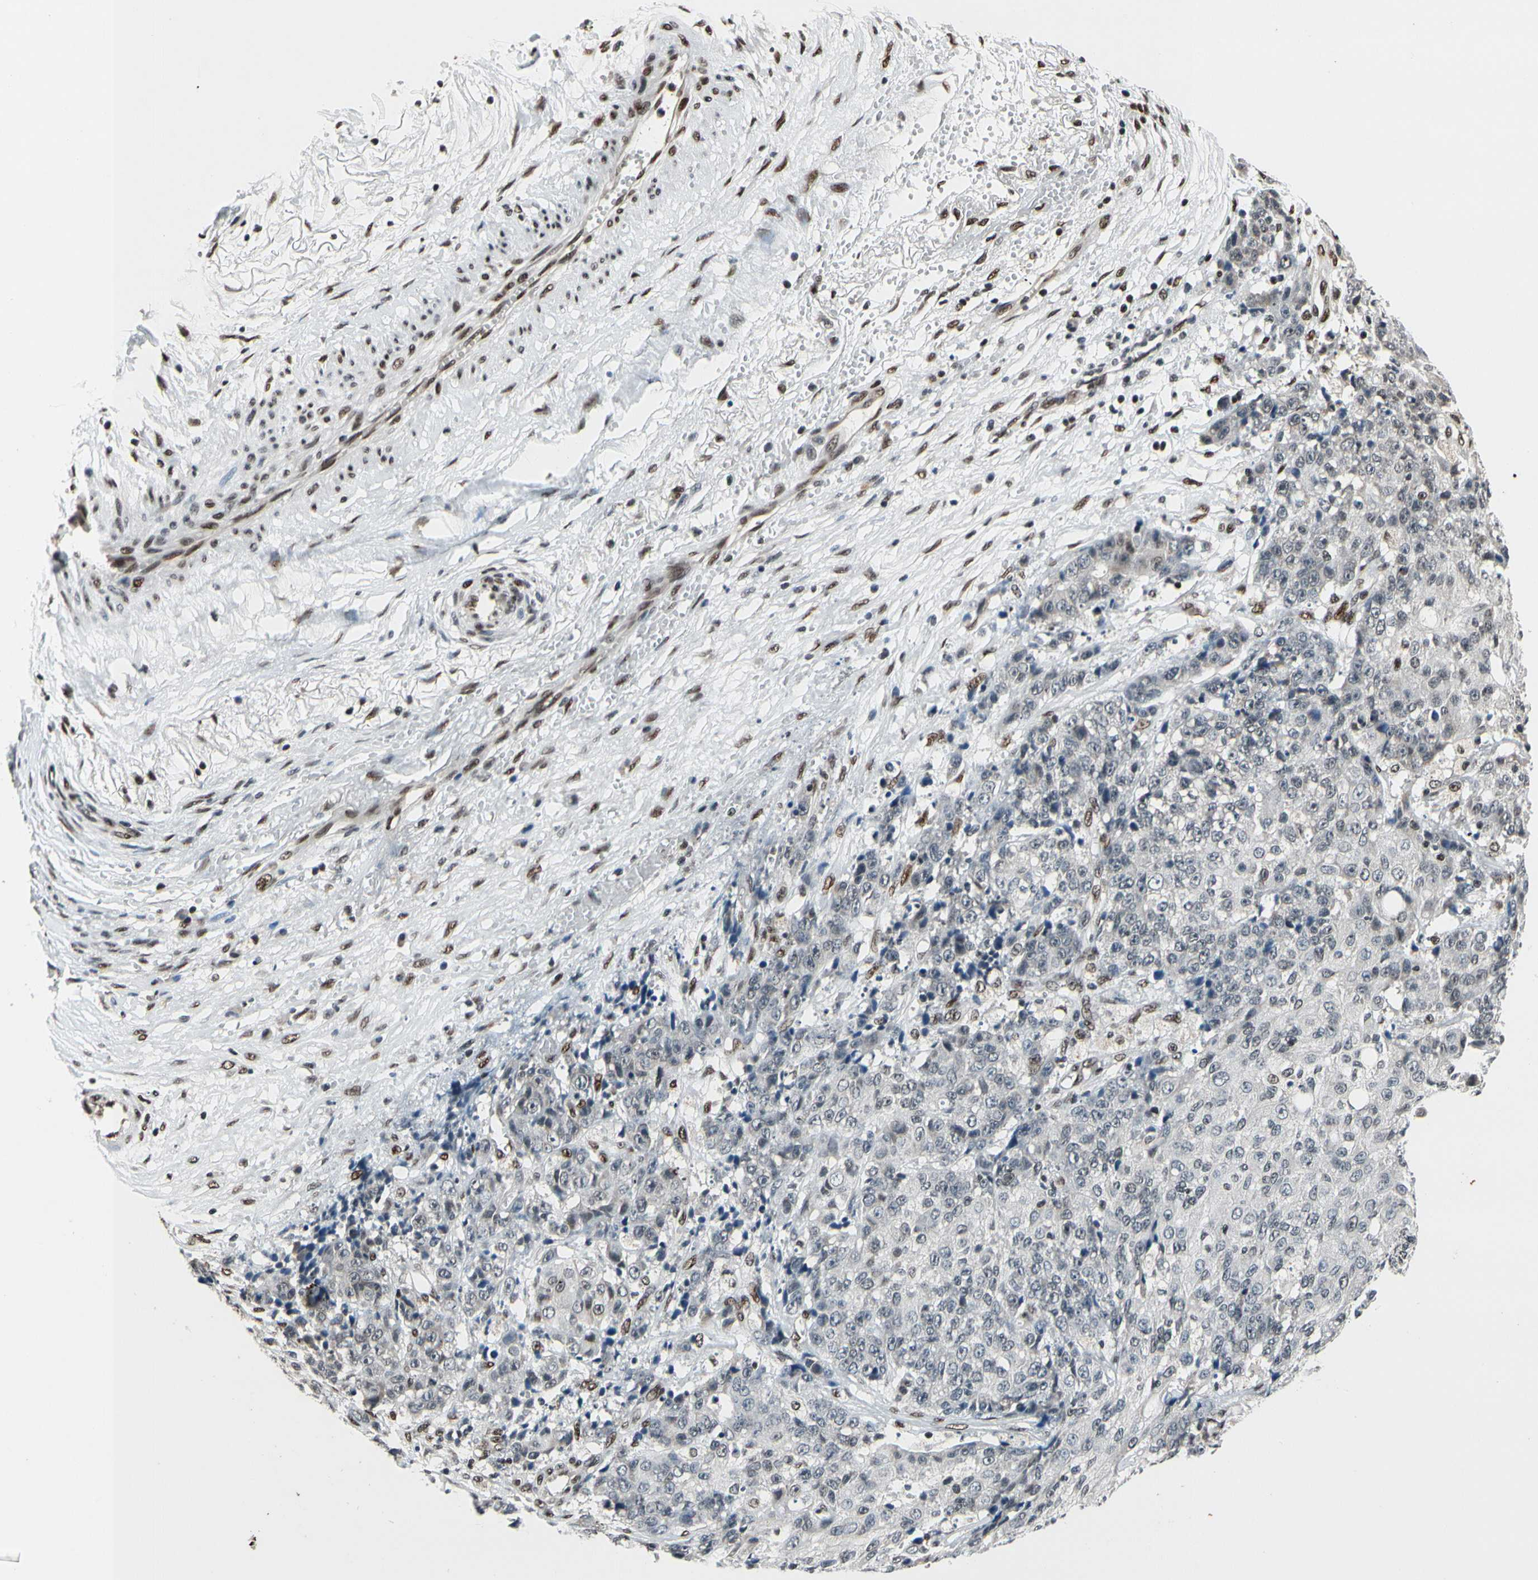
{"staining": {"intensity": "moderate", "quantity": "<25%", "location": "nuclear"}, "tissue": "ovarian cancer", "cell_type": "Tumor cells", "image_type": "cancer", "snomed": [{"axis": "morphology", "description": "Carcinoma, endometroid"}, {"axis": "topography", "description": "Ovary"}], "caption": "Immunohistochemistry (DAB) staining of human endometroid carcinoma (ovarian) exhibits moderate nuclear protein staining in approximately <25% of tumor cells.", "gene": "RECQL", "patient": {"sex": "female", "age": 42}}